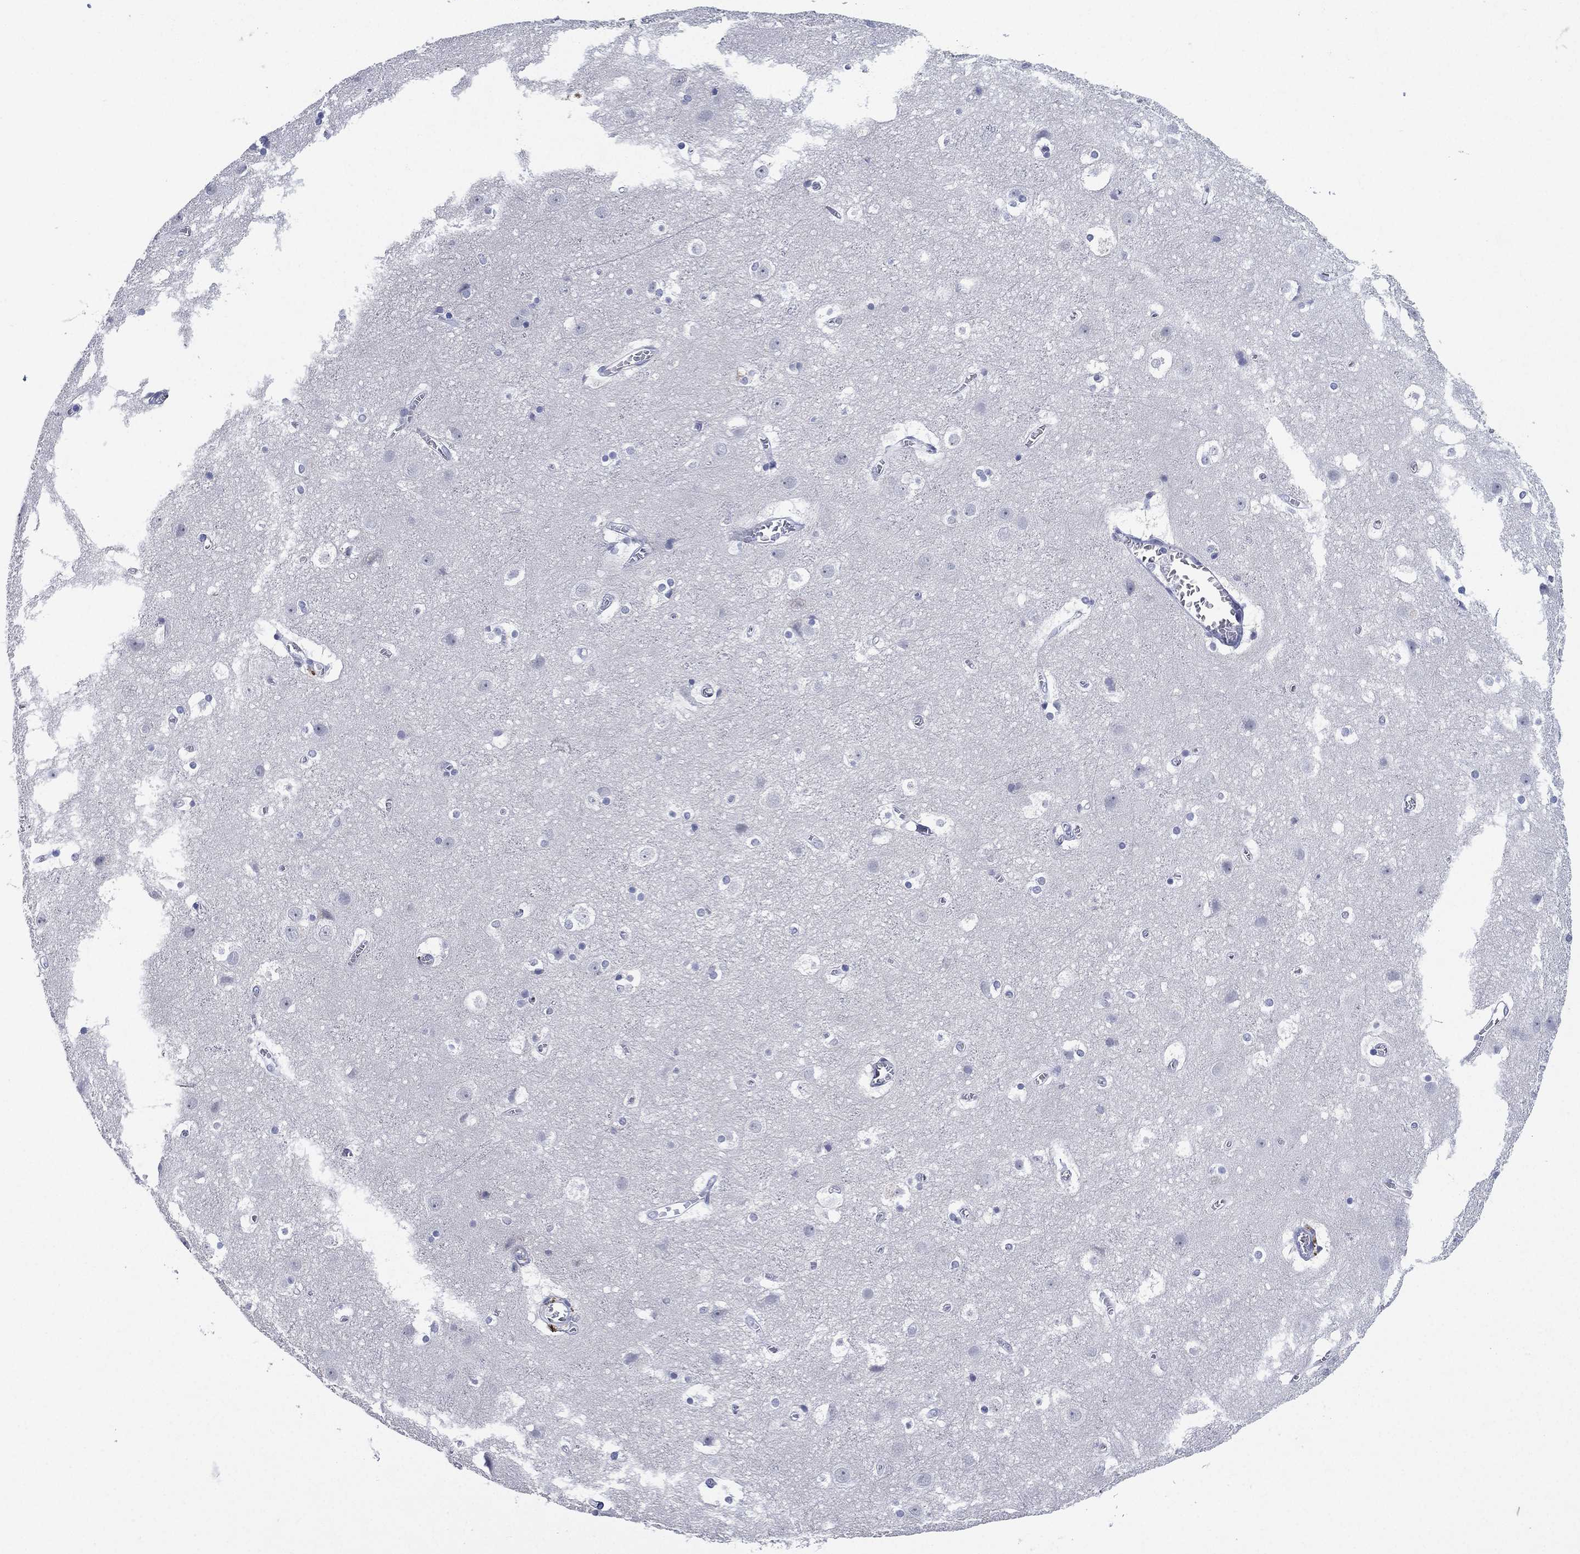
{"staining": {"intensity": "negative", "quantity": "none", "location": "none"}, "tissue": "cerebral cortex", "cell_type": "Endothelial cells", "image_type": "normal", "snomed": [{"axis": "morphology", "description": "Normal tissue, NOS"}, {"axis": "topography", "description": "Cerebral cortex"}], "caption": "This is a histopathology image of immunohistochemistry (IHC) staining of benign cerebral cortex, which shows no expression in endothelial cells. (DAB IHC visualized using brightfield microscopy, high magnification).", "gene": "KRT35", "patient": {"sex": "male", "age": 59}}